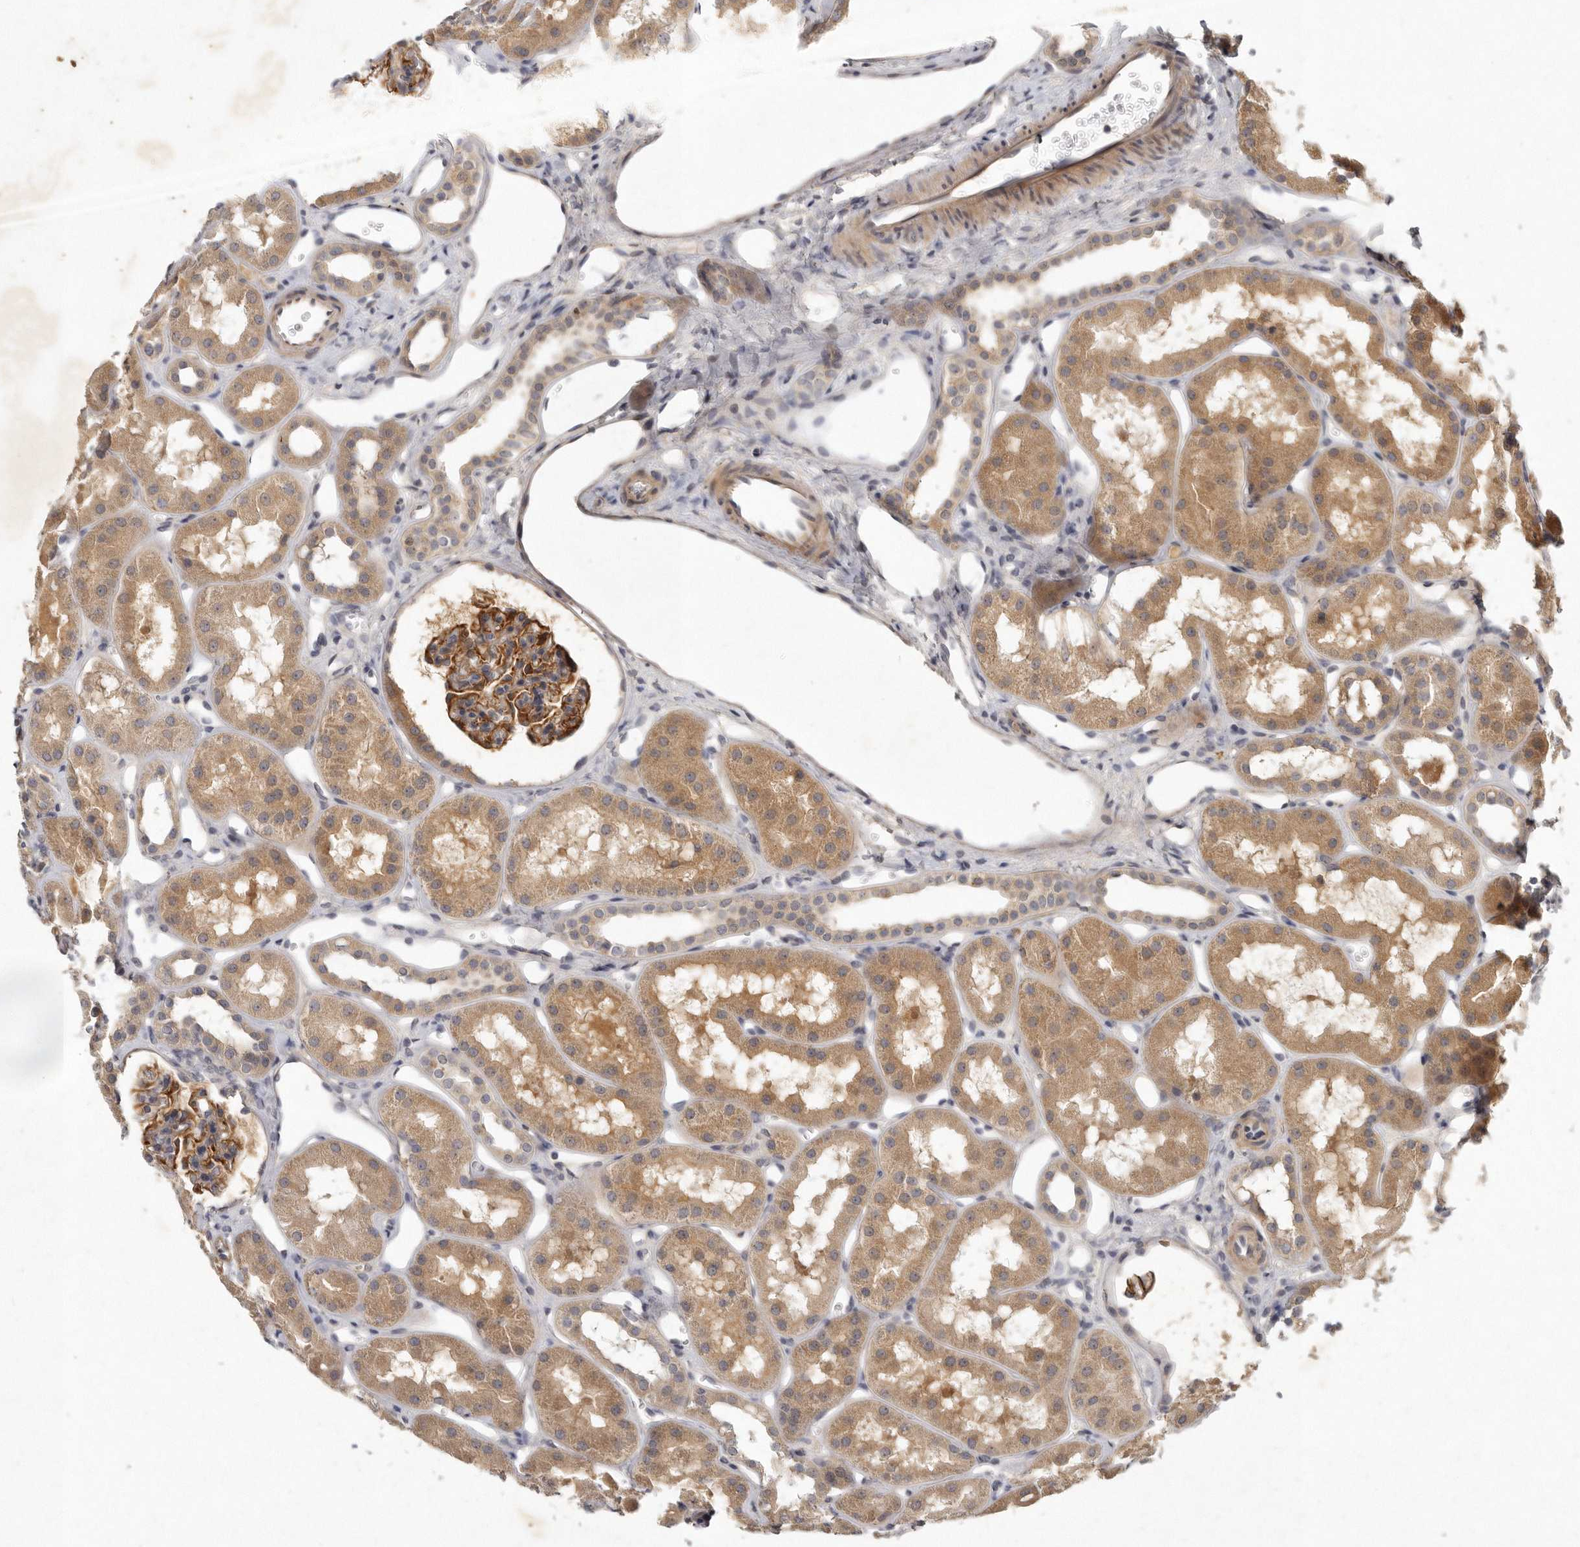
{"staining": {"intensity": "strong", "quantity": "<25%", "location": "cytoplasmic/membranous"}, "tissue": "kidney", "cell_type": "Cells in glomeruli", "image_type": "normal", "snomed": [{"axis": "morphology", "description": "Normal tissue, NOS"}, {"axis": "topography", "description": "Kidney"}], "caption": "IHC of benign human kidney displays medium levels of strong cytoplasmic/membranous positivity in approximately <25% of cells in glomeruli. (DAB (3,3'-diaminobenzidine) IHC, brown staining for protein, blue staining for nuclei).", "gene": "SLC22A1", "patient": {"sex": "male", "age": 16}}